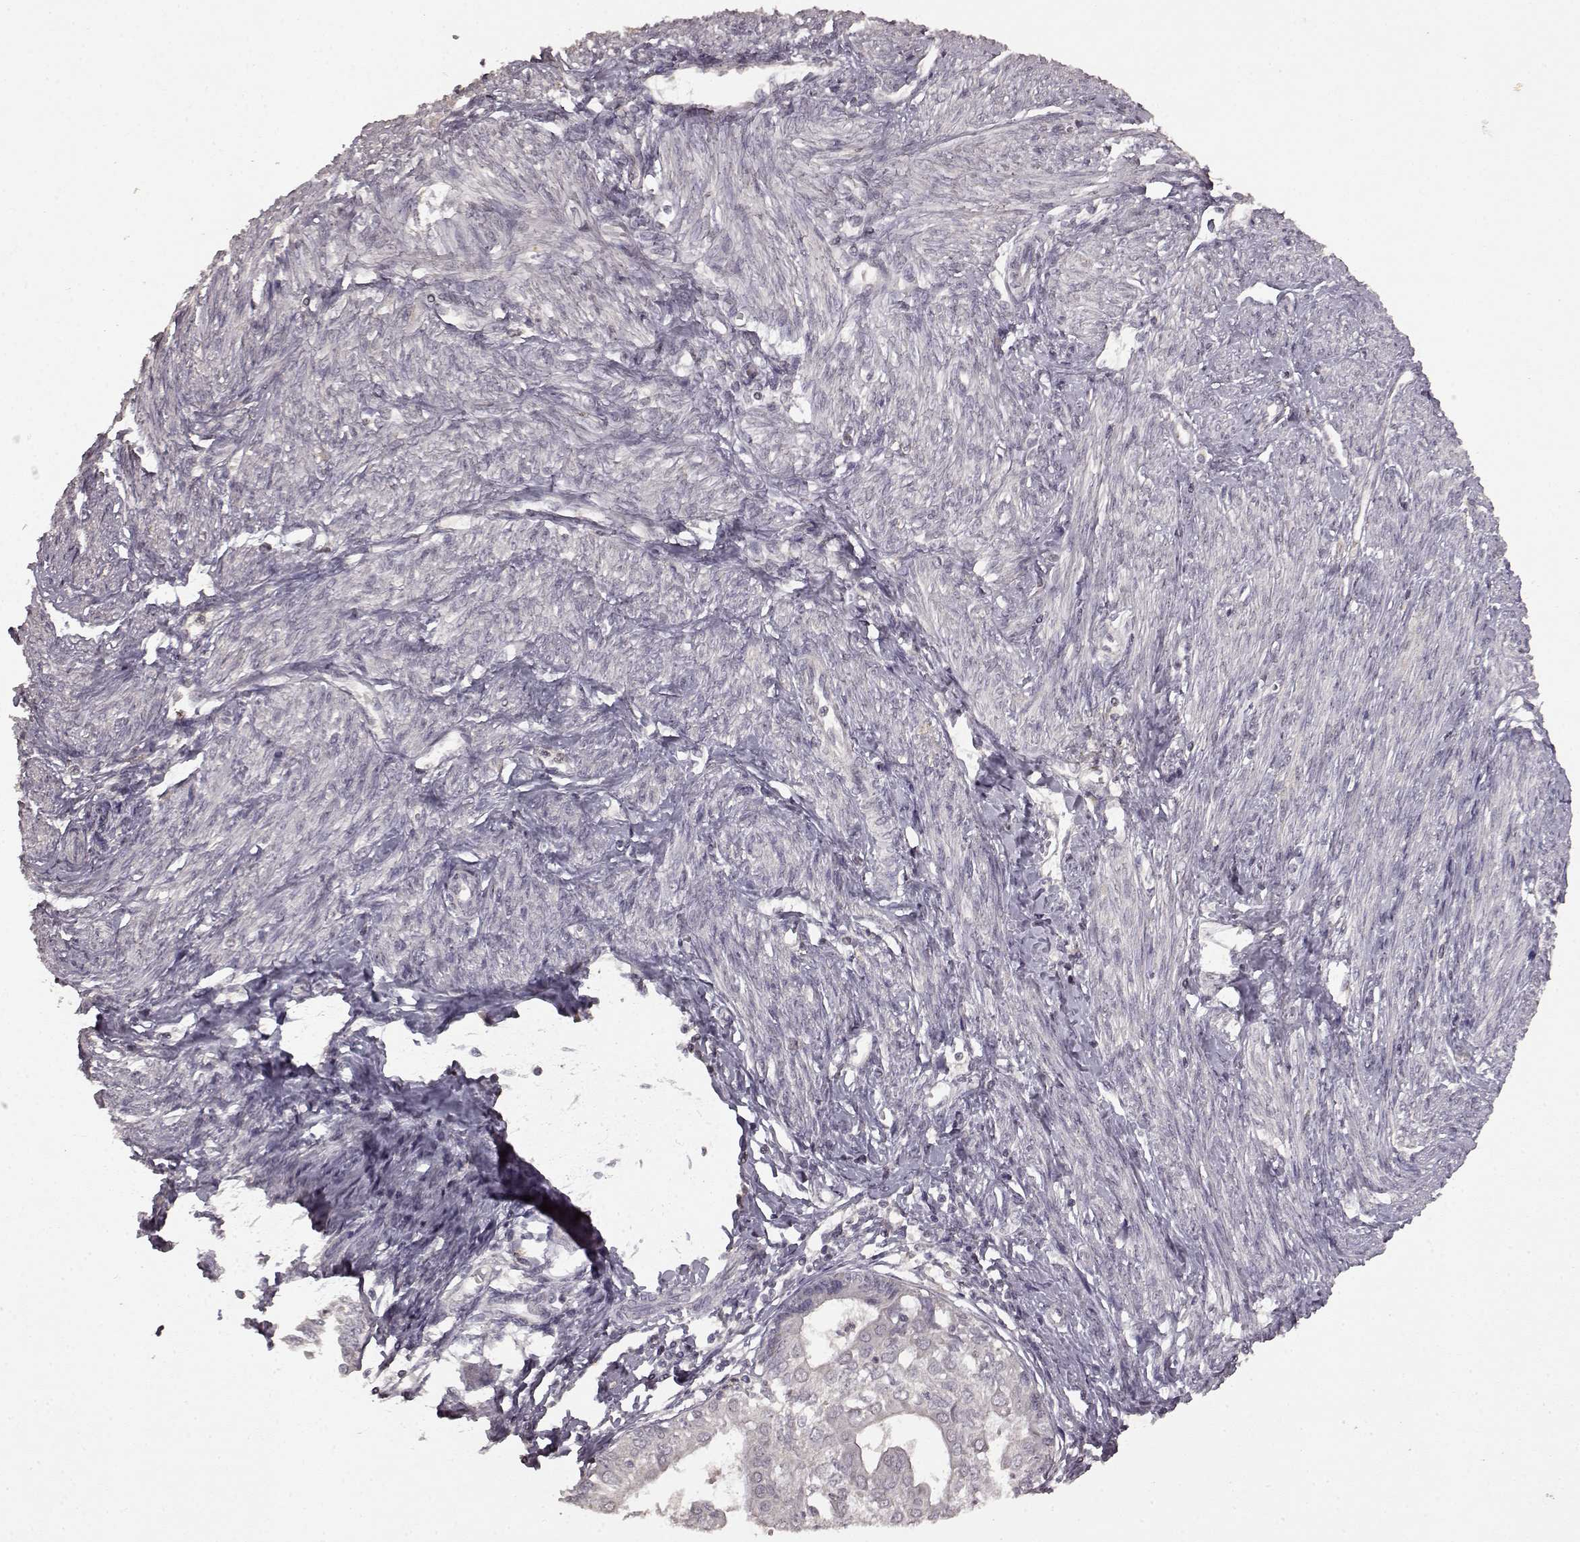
{"staining": {"intensity": "negative", "quantity": "none", "location": "none"}, "tissue": "endometrial cancer", "cell_type": "Tumor cells", "image_type": "cancer", "snomed": [{"axis": "morphology", "description": "Adenocarcinoma, NOS"}, {"axis": "topography", "description": "Endometrium"}], "caption": "A histopathology image of human adenocarcinoma (endometrial) is negative for staining in tumor cells.", "gene": "LHB", "patient": {"sex": "female", "age": 68}}